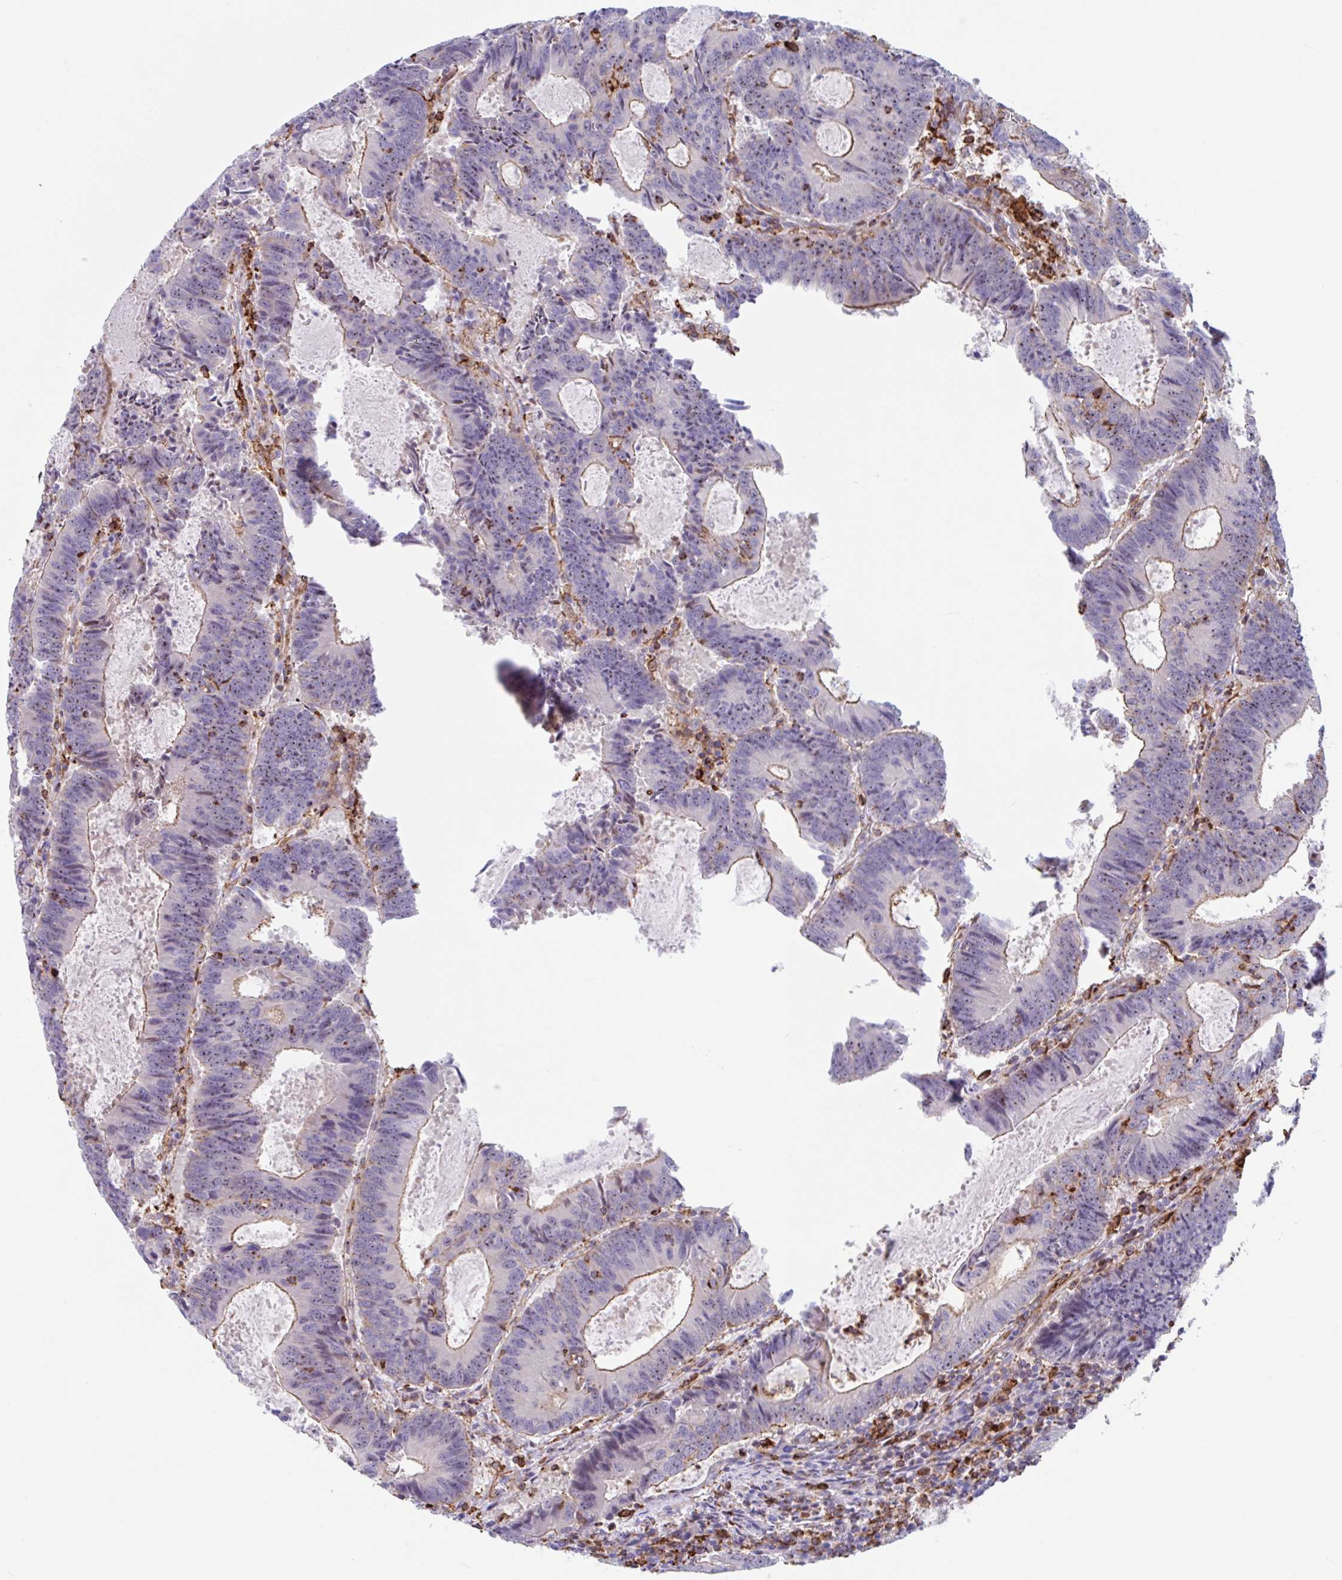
{"staining": {"intensity": "moderate", "quantity": "25%-75%", "location": "cytoplasmic/membranous,nuclear"}, "tissue": "colorectal cancer", "cell_type": "Tumor cells", "image_type": "cancer", "snomed": [{"axis": "morphology", "description": "Adenocarcinoma, NOS"}, {"axis": "topography", "description": "Colon"}], "caption": "Protein expression analysis of human adenocarcinoma (colorectal) reveals moderate cytoplasmic/membranous and nuclear positivity in about 25%-75% of tumor cells. Immunohistochemistry (ihc) stains the protein in brown and the nuclei are stained blue.", "gene": "EFHD1", "patient": {"sex": "male", "age": 67}}